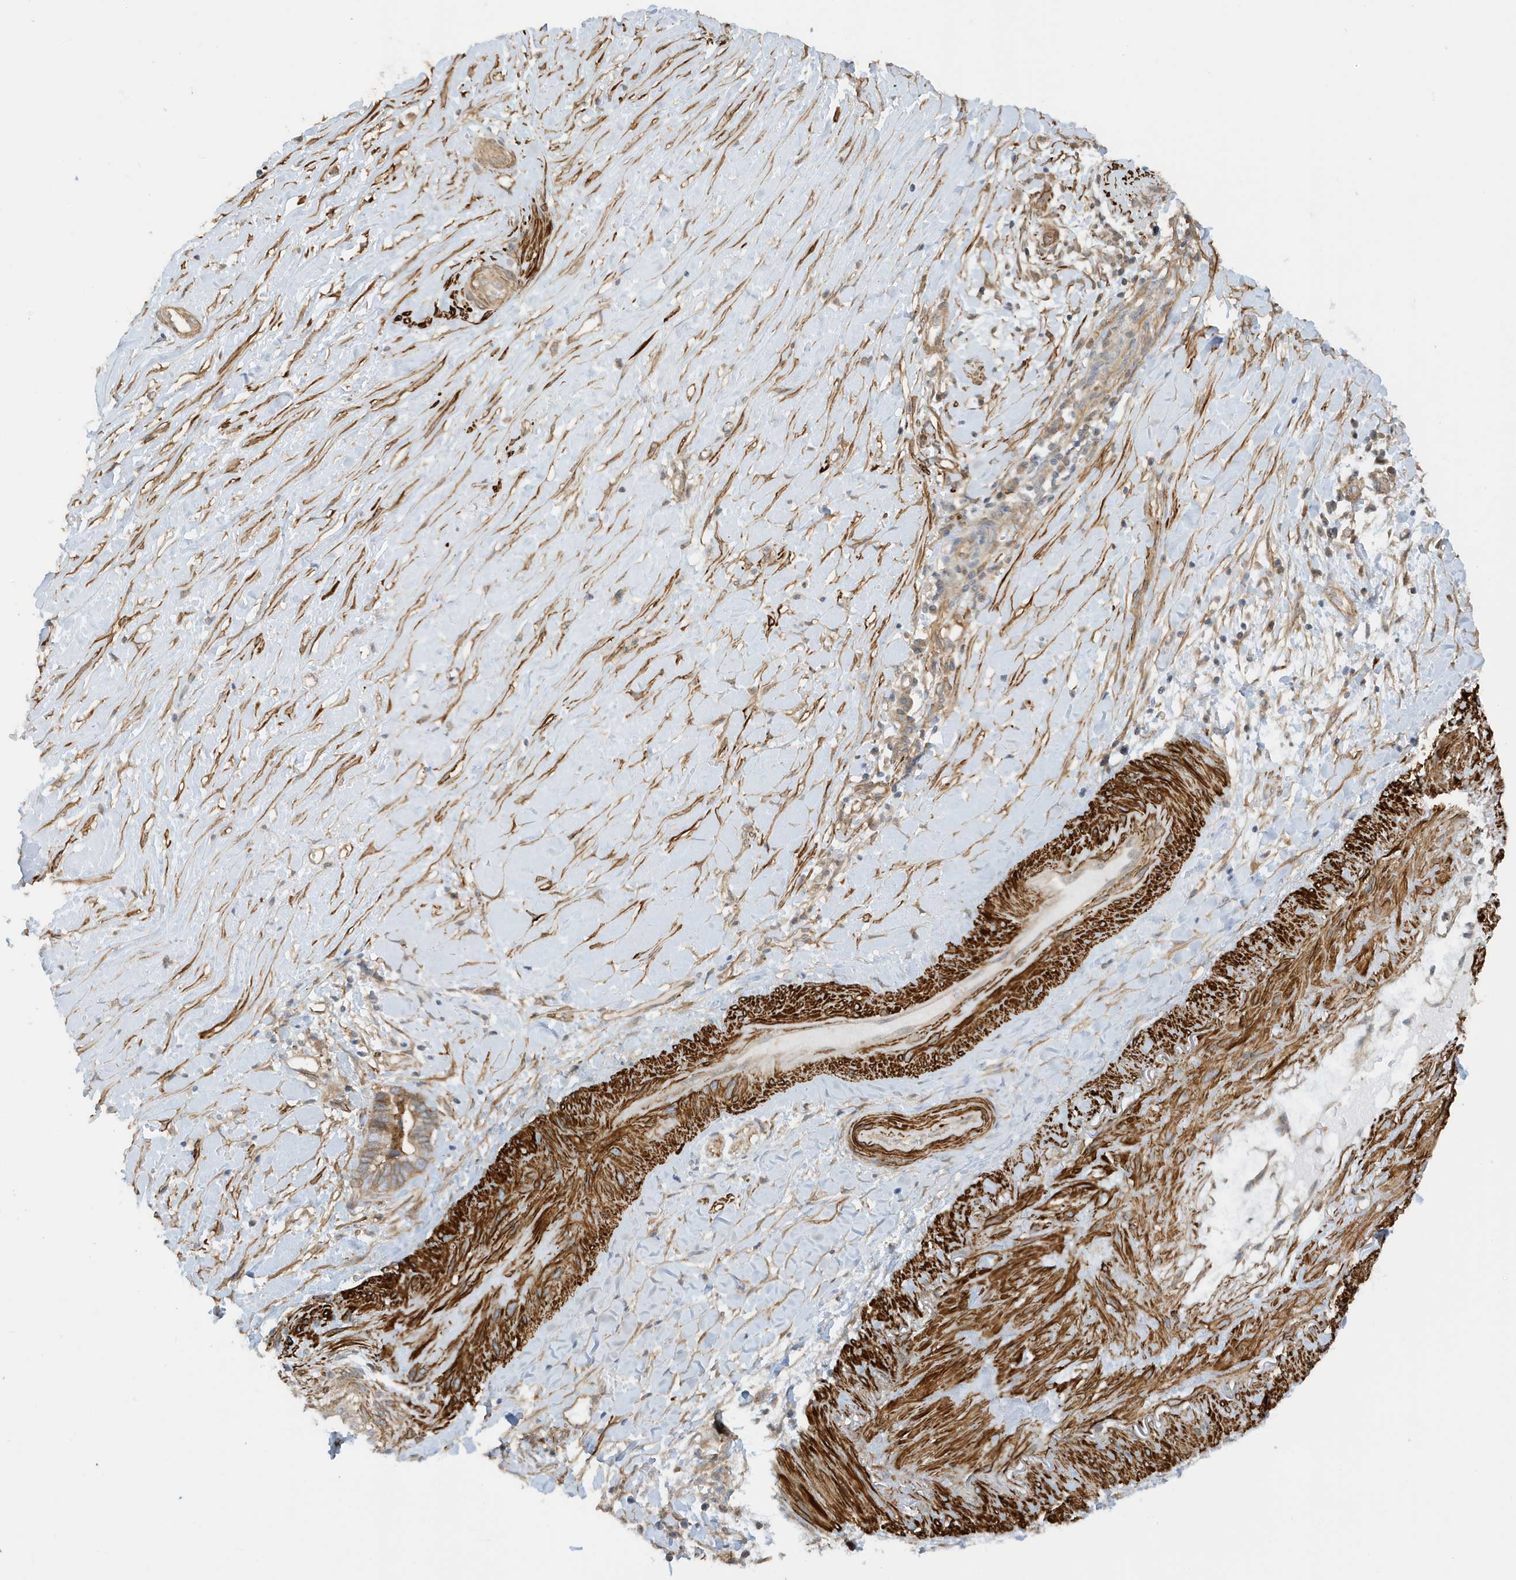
{"staining": {"intensity": "moderate", "quantity": ">75%", "location": "cytoplasmic/membranous"}, "tissue": "liver cancer", "cell_type": "Tumor cells", "image_type": "cancer", "snomed": [{"axis": "morphology", "description": "Cholangiocarcinoma"}, {"axis": "topography", "description": "Liver"}], "caption": "High-magnification brightfield microscopy of liver cancer stained with DAB (3,3'-diaminobenzidine) (brown) and counterstained with hematoxylin (blue). tumor cells exhibit moderate cytoplasmic/membranous positivity is identified in about>75% of cells.", "gene": "CDC42EP3", "patient": {"sex": "female", "age": 79}}